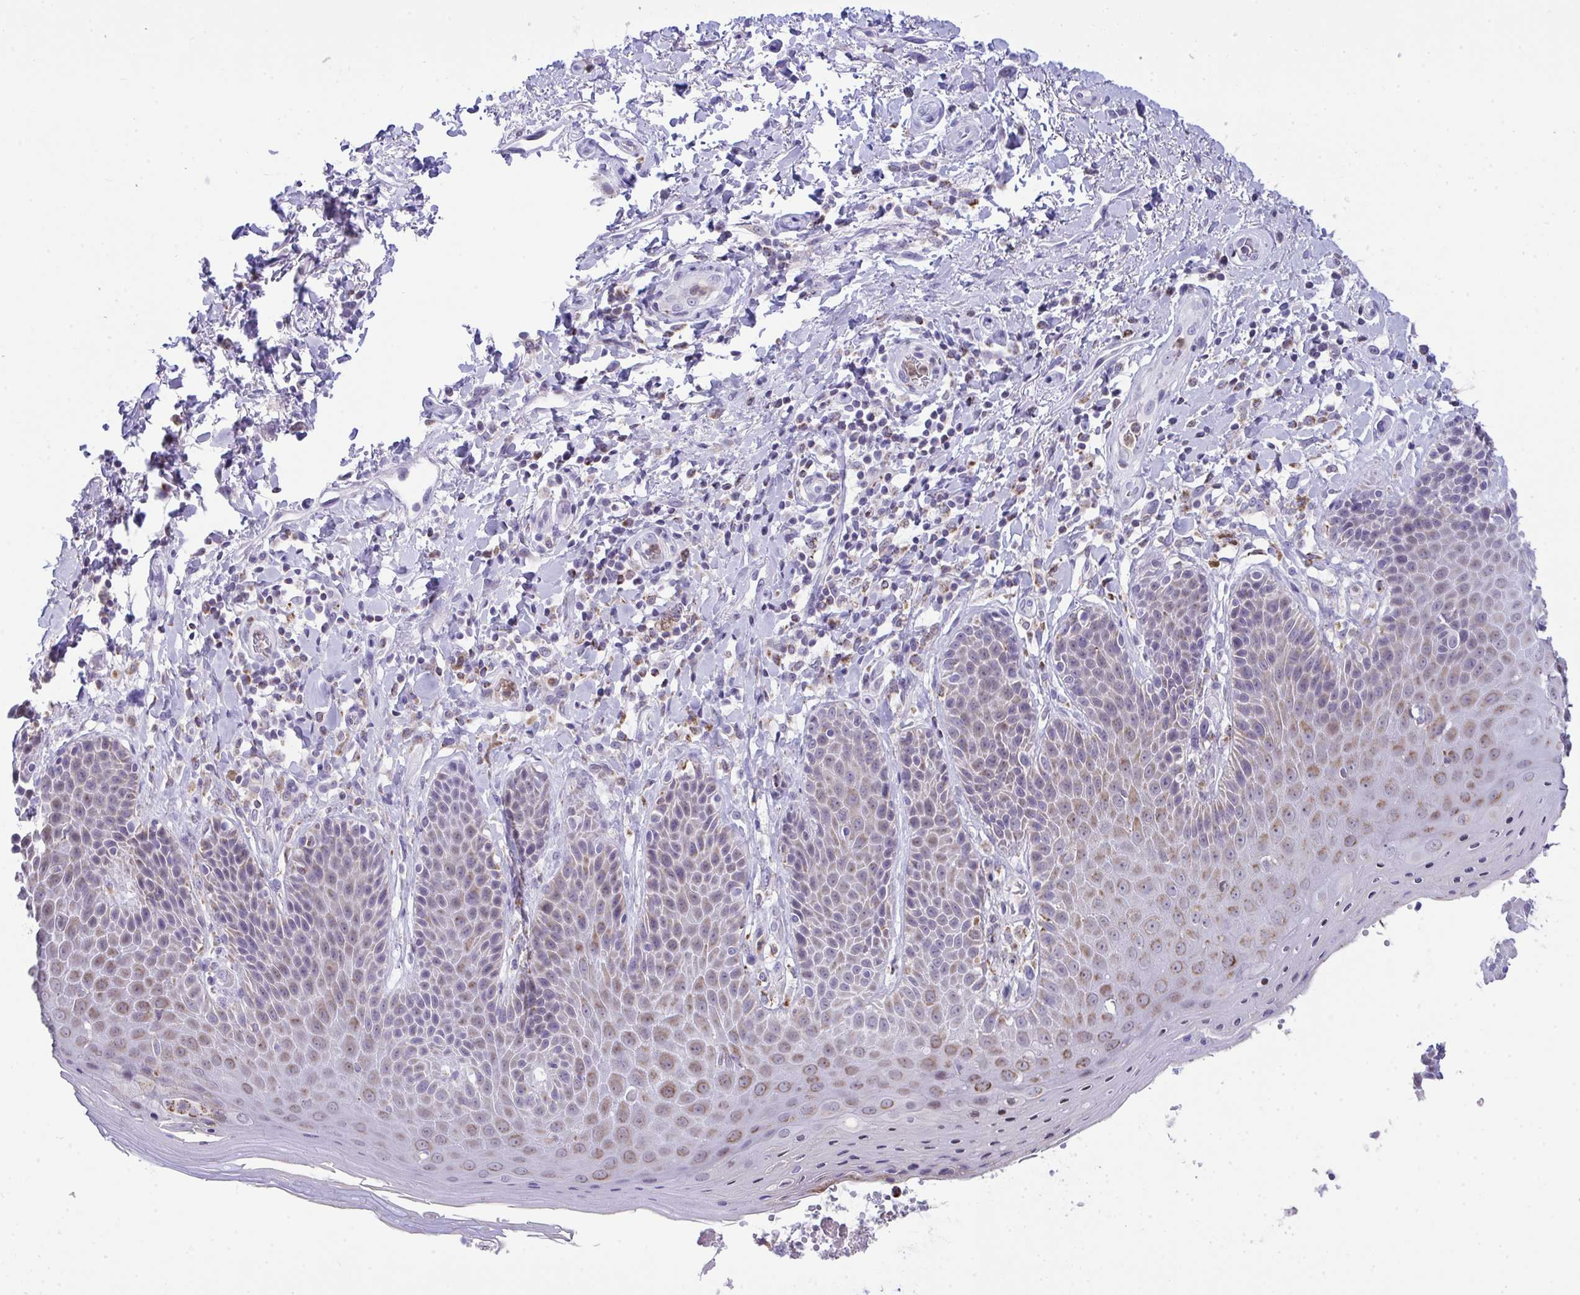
{"staining": {"intensity": "weak", "quantity": "25%-75%", "location": "cytoplasmic/membranous"}, "tissue": "skin", "cell_type": "Epidermal cells", "image_type": "normal", "snomed": [{"axis": "morphology", "description": "Normal tissue, NOS"}, {"axis": "topography", "description": "Anal"}, {"axis": "topography", "description": "Peripheral nerve tissue"}], "caption": "Immunohistochemistry (IHC) staining of normal skin, which displays low levels of weak cytoplasmic/membranous expression in approximately 25%-75% of epidermal cells indicating weak cytoplasmic/membranous protein staining. The staining was performed using DAB (brown) for protein detection and nuclei were counterstained in hematoxylin (blue).", "gene": "PLA2G12B", "patient": {"sex": "male", "age": 51}}